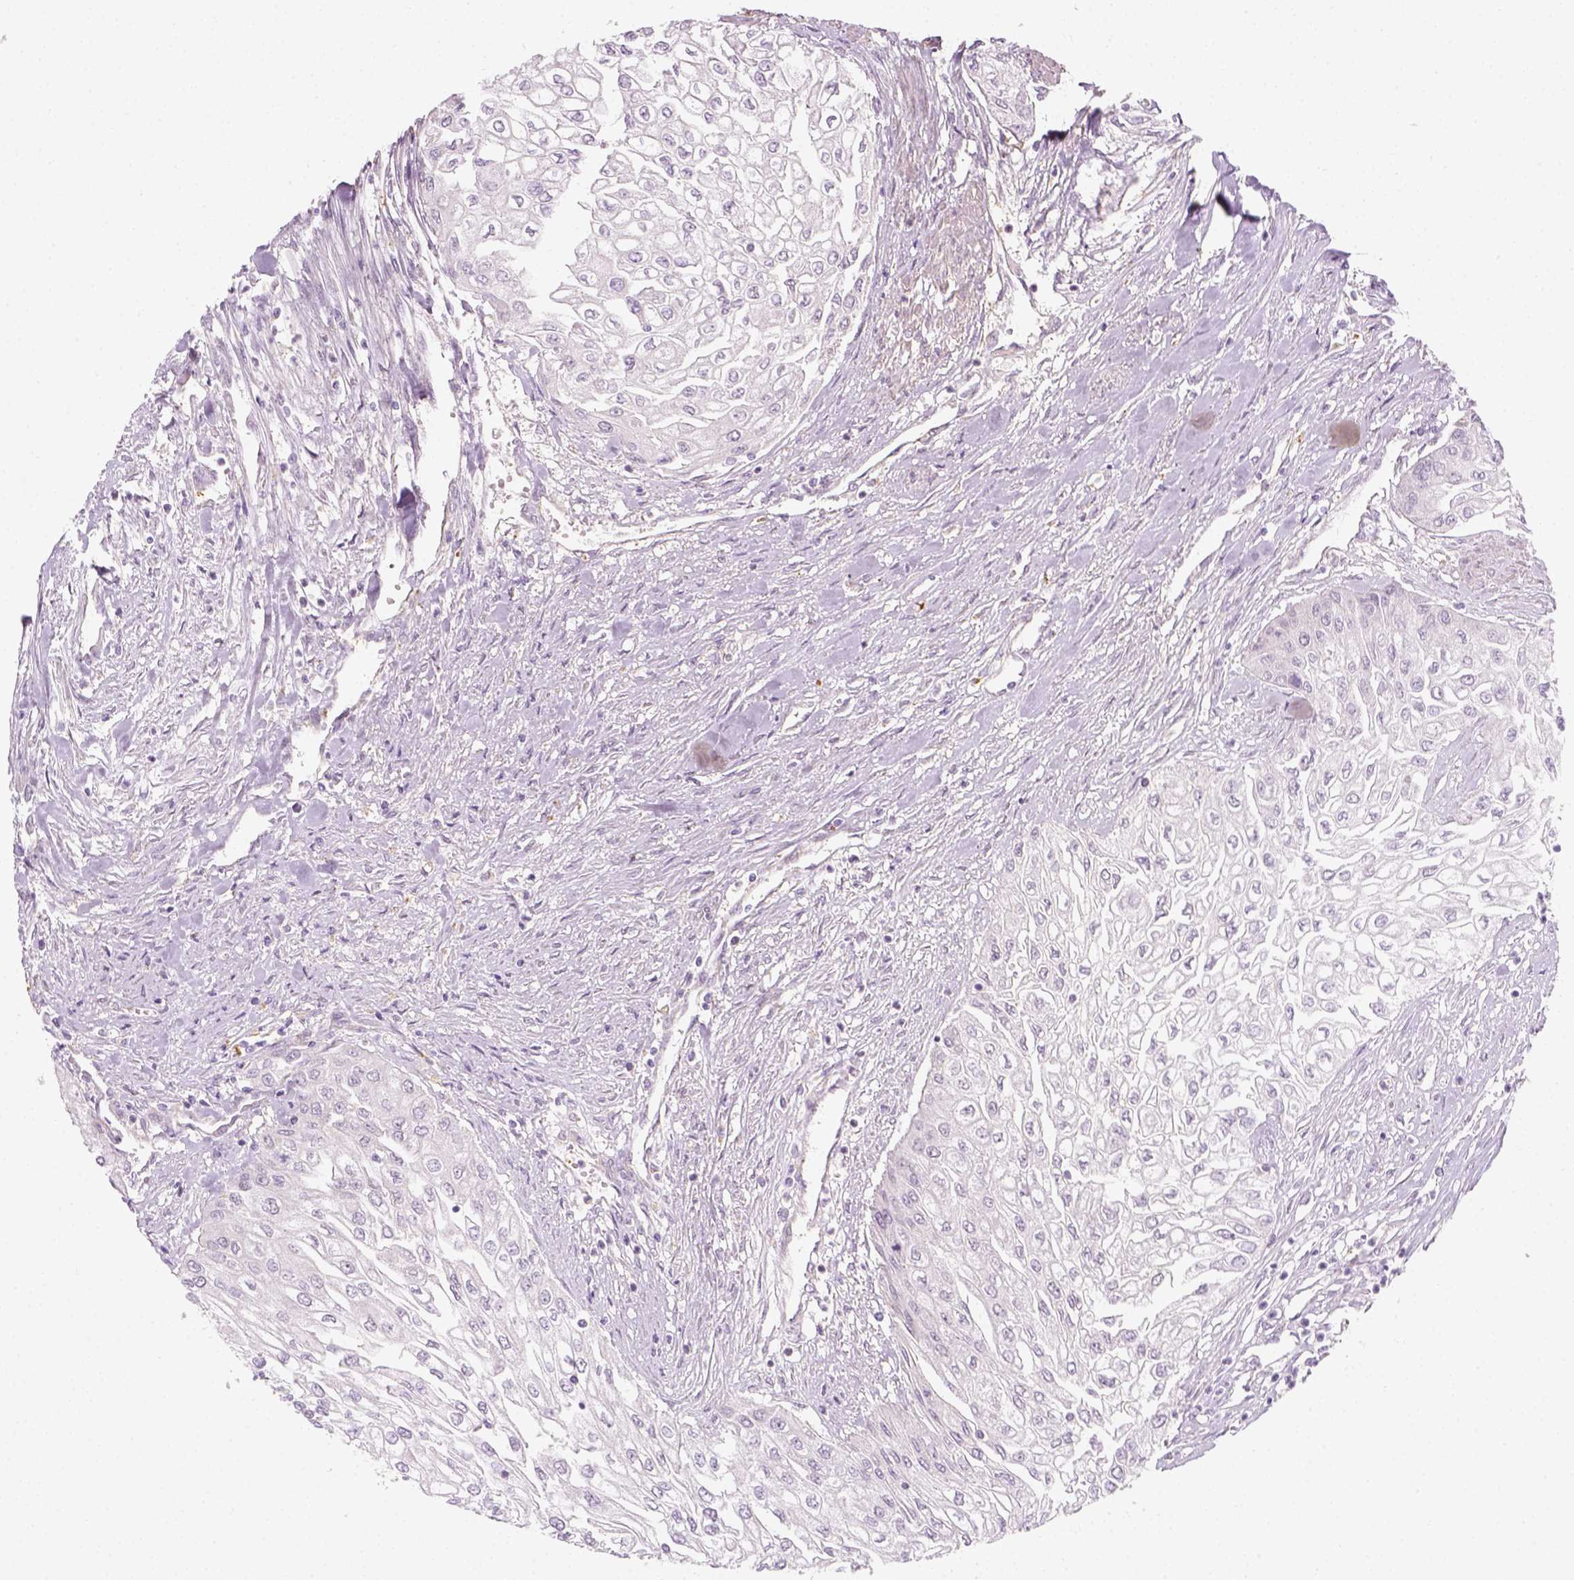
{"staining": {"intensity": "negative", "quantity": "none", "location": "none"}, "tissue": "urothelial cancer", "cell_type": "Tumor cells", "image_type": "cancer", "snomed": [{"axis": "morphology", "description": "Urothelial carcinoma, High grade"}, {"axis": "topography", "description": "Urinary bladder"}], "caption": "Immunohistochemical staining of urothelial carcinoma (high-grade) shows no significant positivity in tumor cells. (DAB (3,3'-diaminobenzidine) immunohistochemistry, high magnification).", "gene": "FAM163B", "patient": {"sex": "male", "age": 62}}